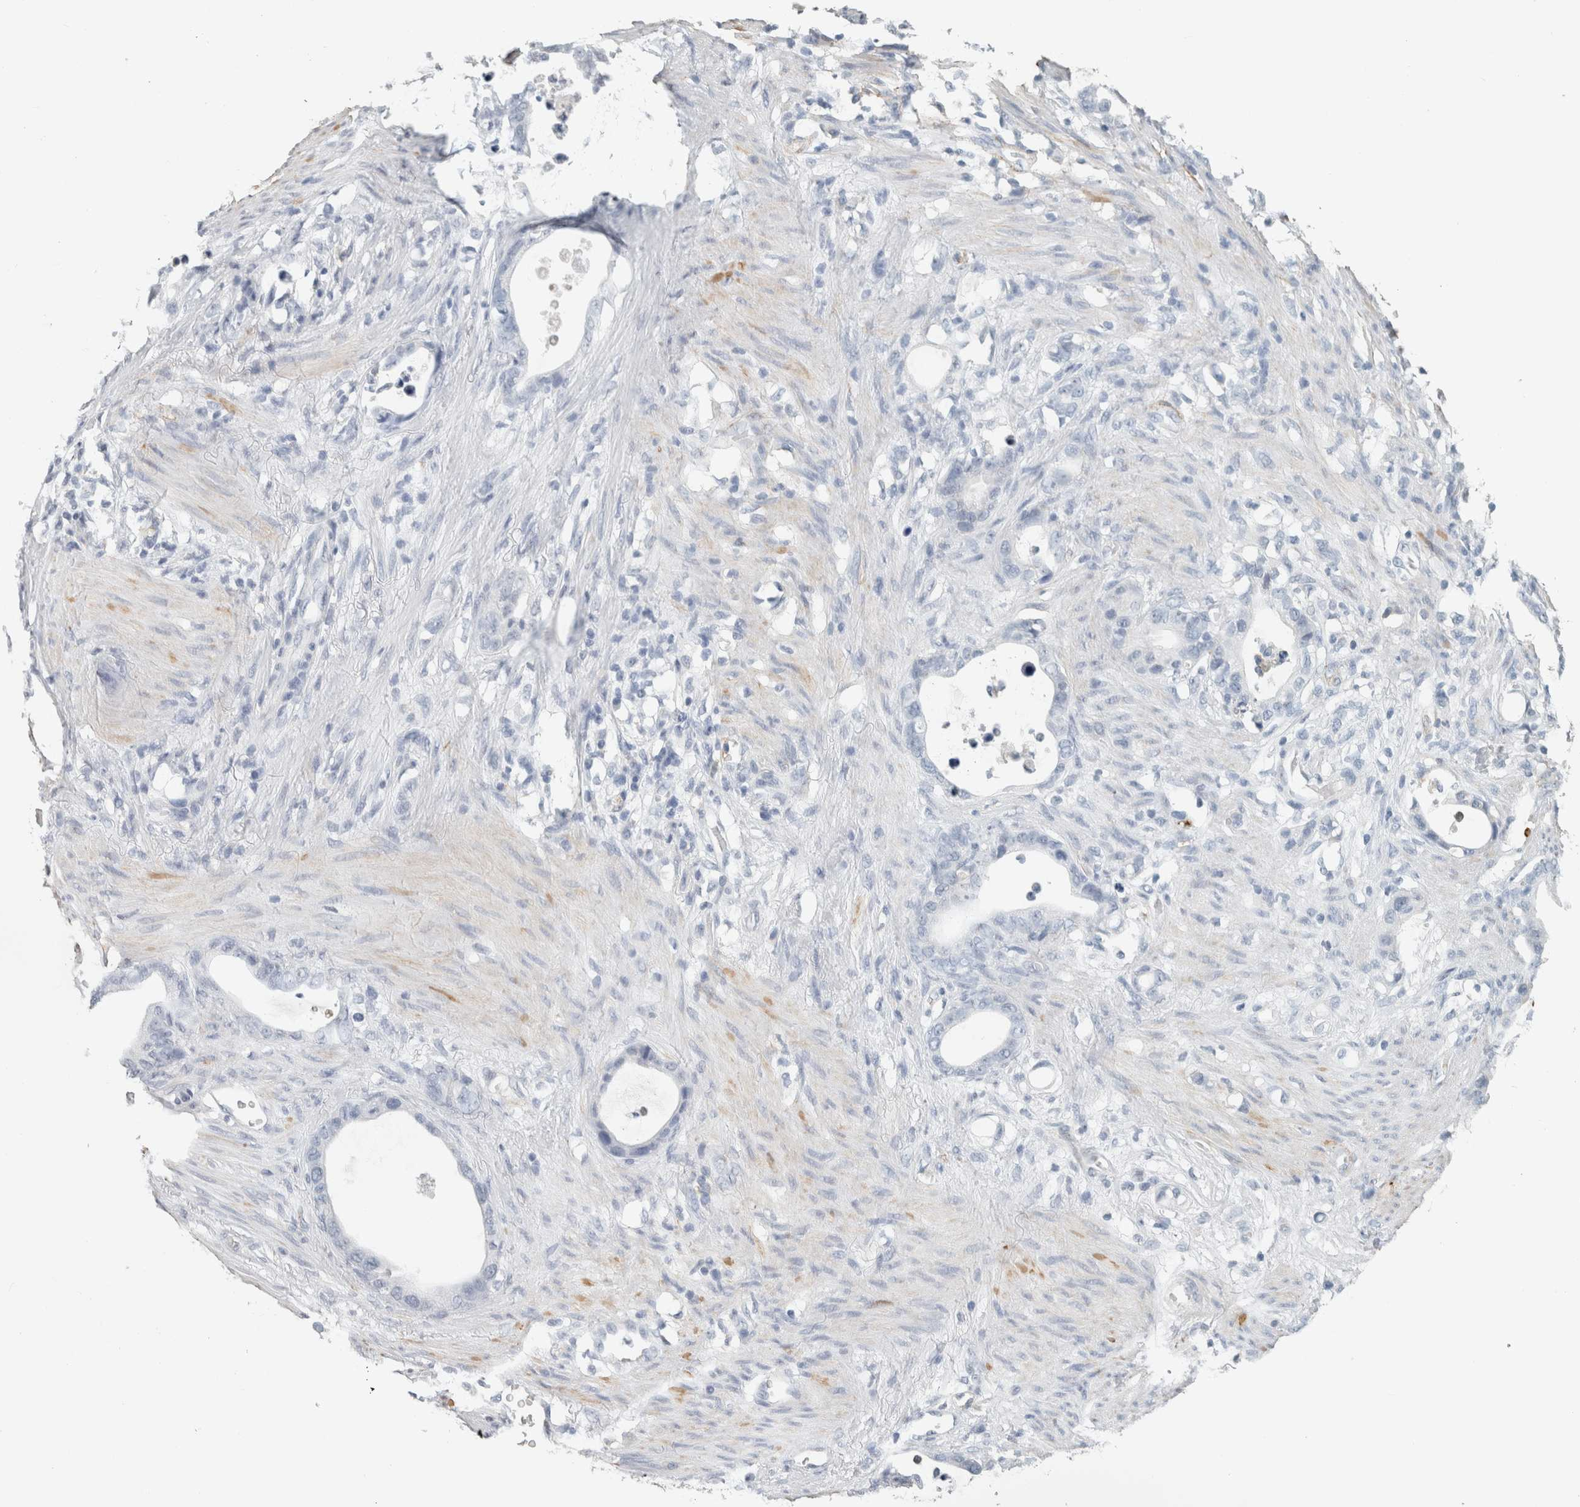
{"staining": {"intensity": "negative", "quantity": "none", "location": "none"}, "tissue": "stomach cancer", "cell_type": "Tumor cells", "image_type": "cancer", "snomed": [{"axis": "morphology", "description": "Adenocarcinoma, NOS"}, {"axis": "topography", "description": "Stomach"}], "caption": "DAB (3,3'-diaminobenzidine) immunohistochemical staining of human adenocarcinoma (stomach) exhibits no significant expression in tumor cells.", "gene": "CD36", "patient": {"sex": "female", "age": 75}}